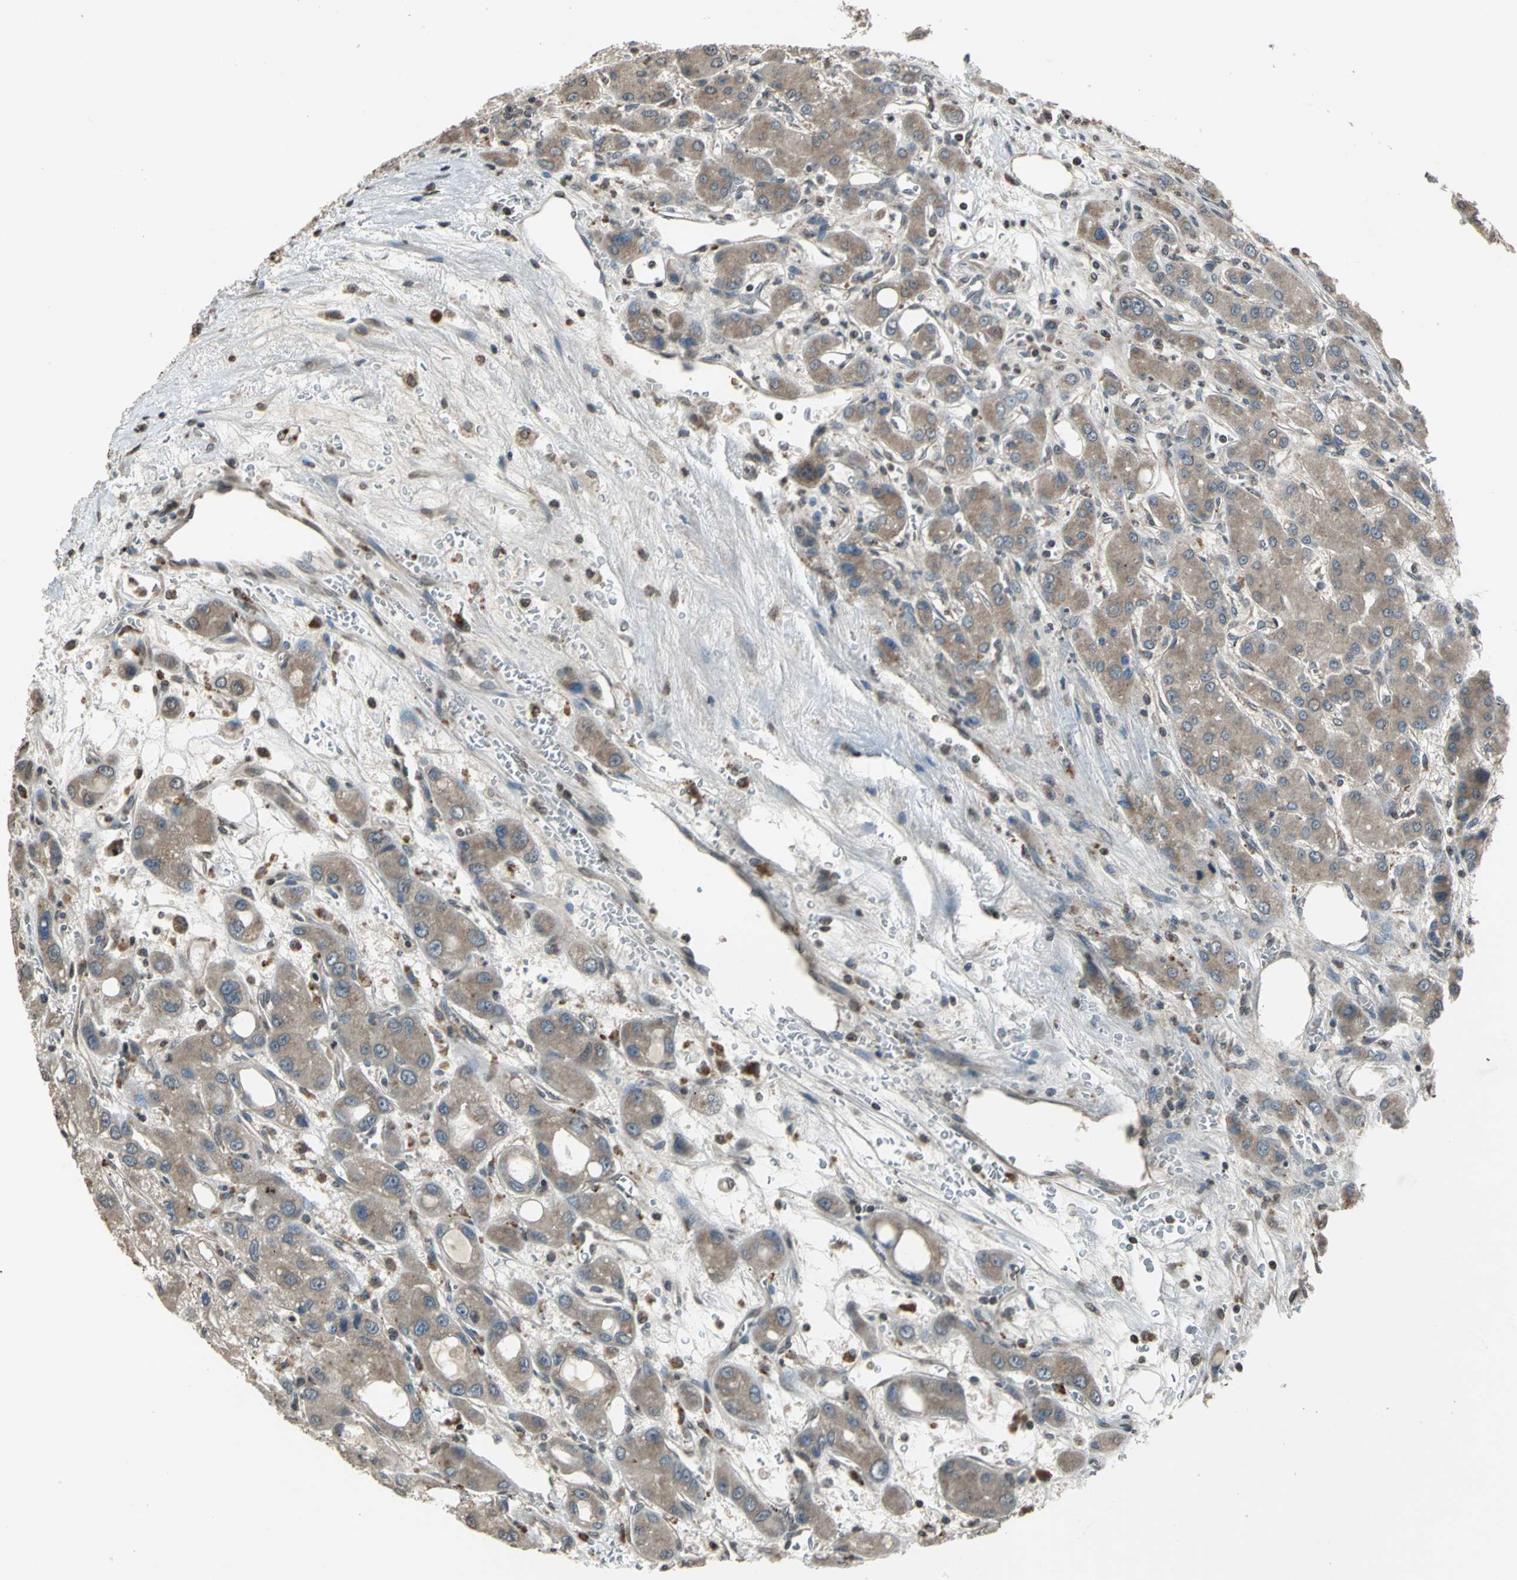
{"staining": {"intensity": "moderate", "quantity": ">75%", "location": "cytoplasmic/membranous"}, "tissue": "liver cancer", "cell_type": "Tumor cells", "image_type": "cancer", "snomed": [{"axis": "morphology", "description": "Carcinoma, Hepatocellular, NOS"}, {"axis": "topography", "description": "Liver"}], "caption": "Liver hepatocellular carcinoma stained with a brown dye exhibits moderate cytoplasmic/membranous positive expression in about >75% of tumor cells.", "gene": "TRAK1", "patient": {"sex": "male", "age": 55}}